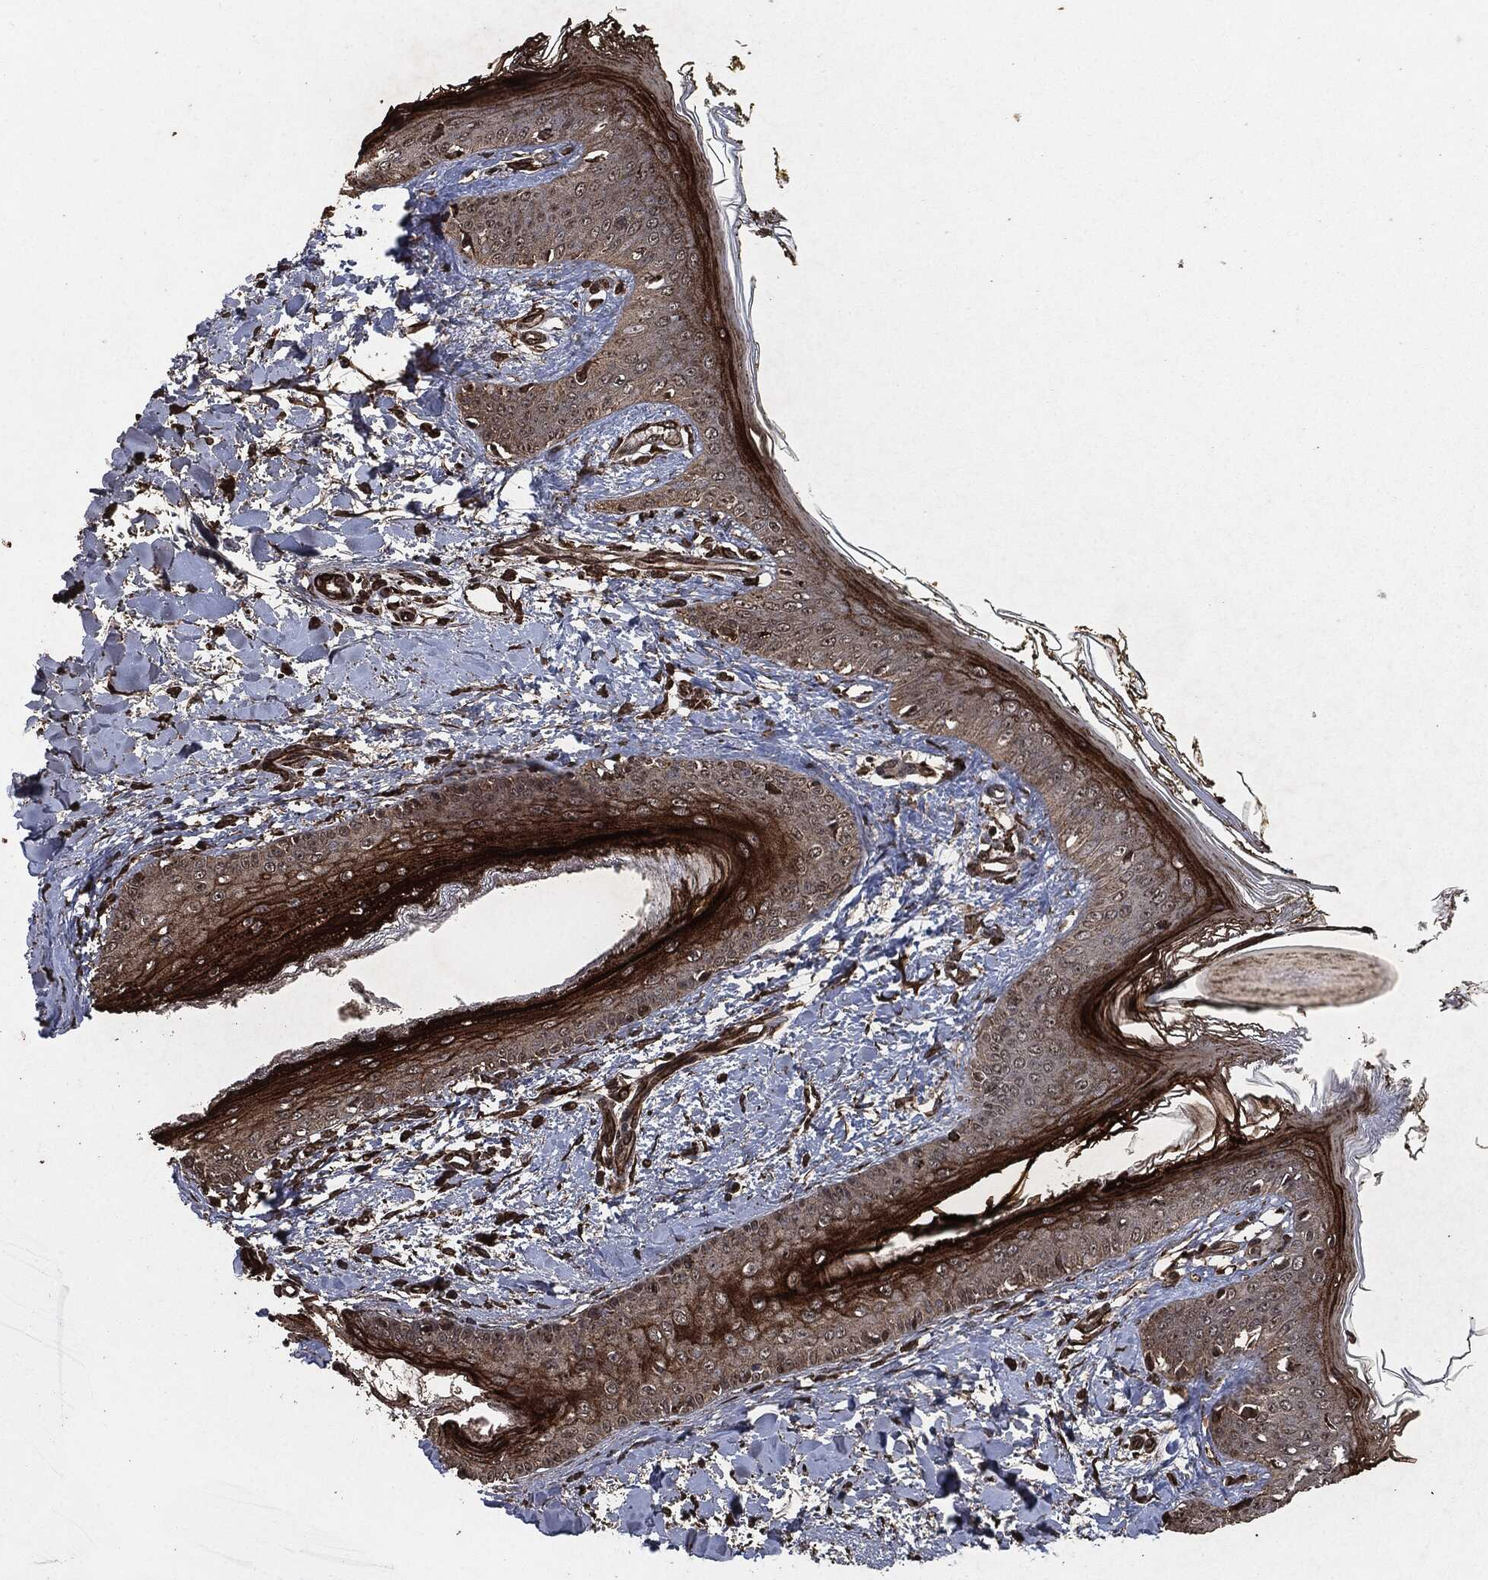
{"staining": {"intensity": "strong", "quantity": ">75%", "location": "cytoplasmic/membranous,nuclear"}, "tissue": "skin", "cell_type": "Fibroblasts", "image_type": "normal", "snomed": [{"axis": "morphology", "description": "Normal tissue, NOS"}, {"axis": "morphology", "description": "Malignant melanoma, NOS"}, {"axis": "topography", "description": "Skin"}], "caption": "Immunohistochemical staining of normal skin shows strong cytoplasmic/membranous,nuclear protein expression in approximately >75% of fibroblasts. The staining was performed using DAB (3,3'-diaminobenzidine) to visualize the protein expression in brown, while the nuclei were stained in blue with hematoxylin (Magnification: 20x).", "gene": "EGFR", "patient": {"sex": "female", "age": 34}}